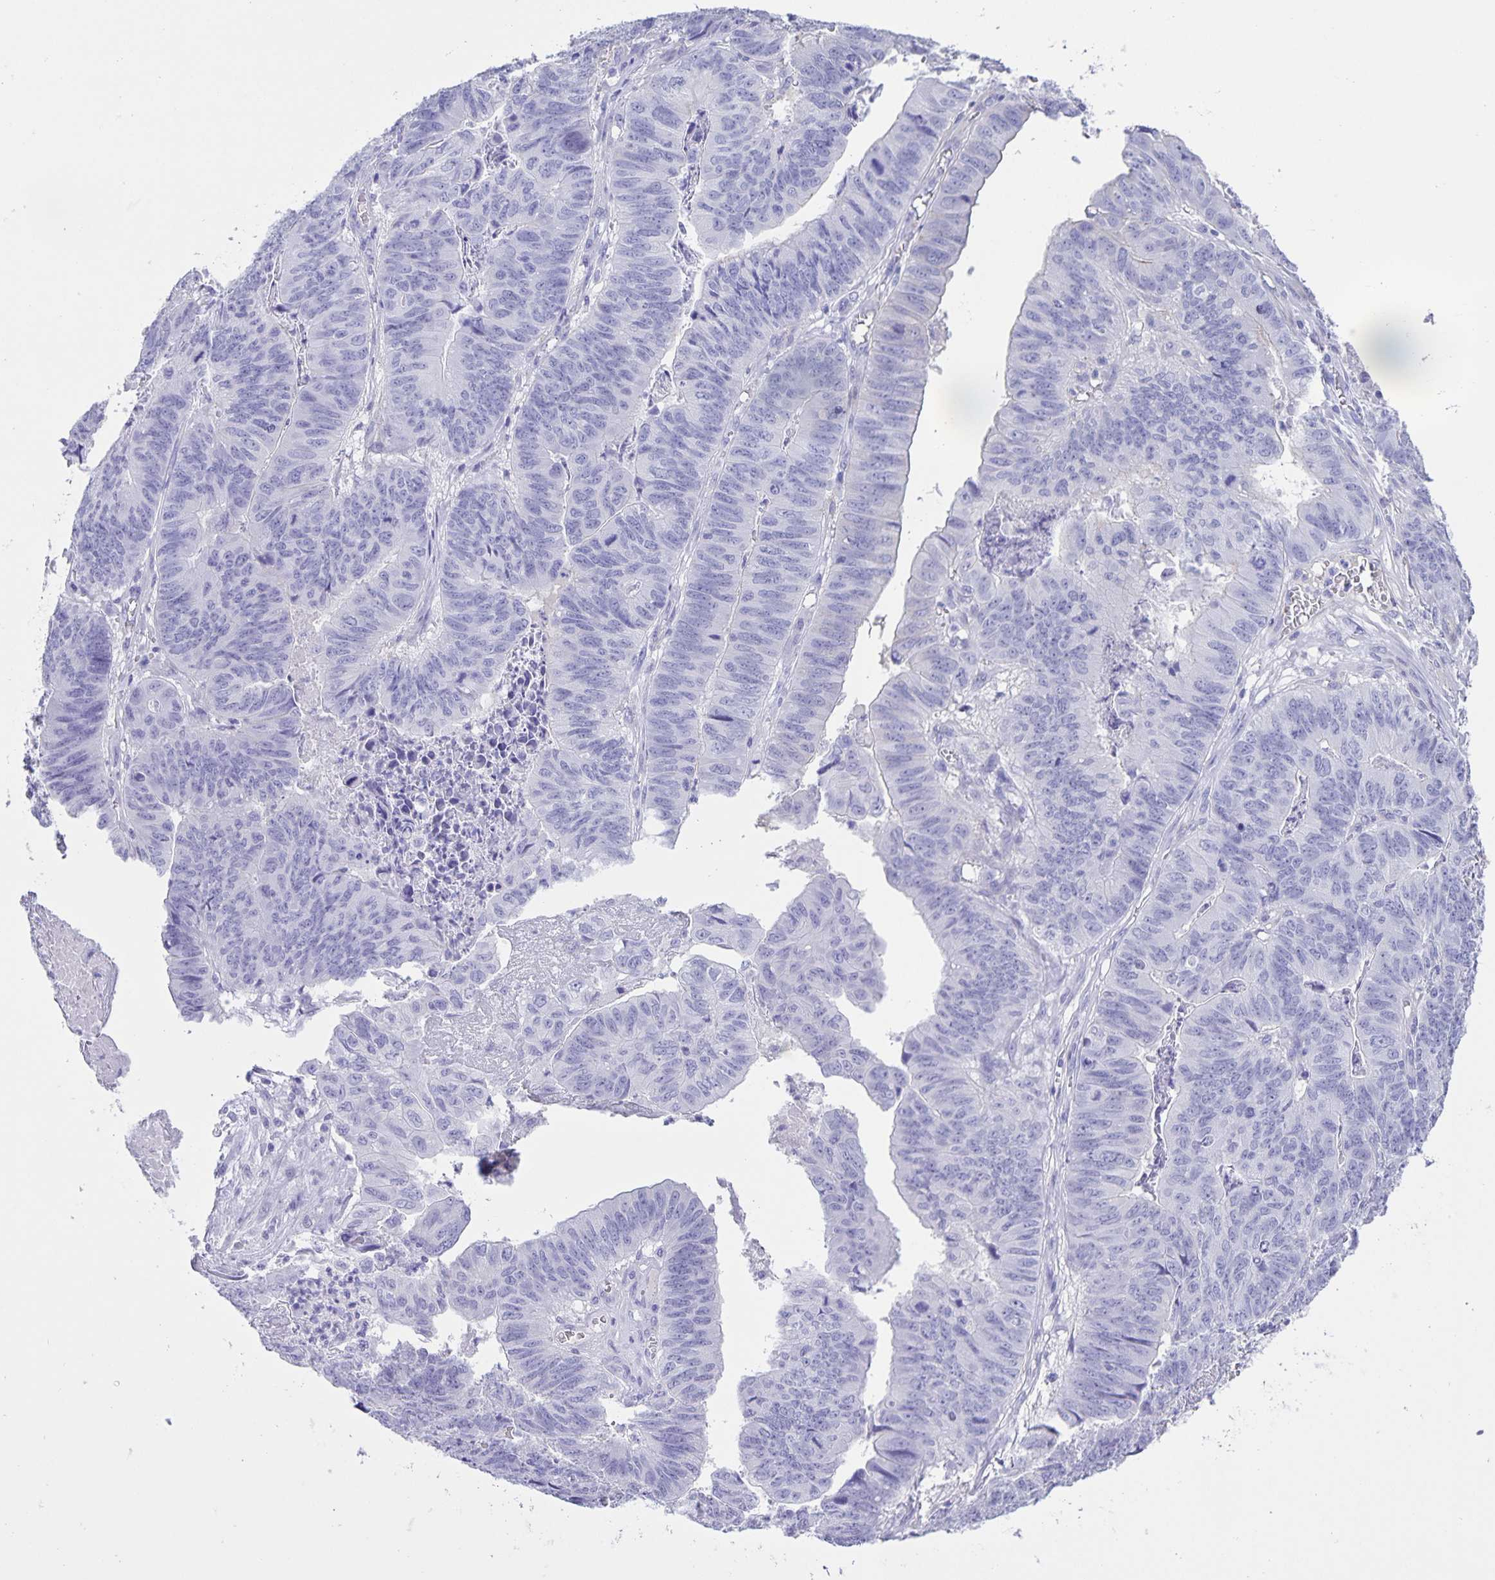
{"staining": {"intensity": "negative", "quantity": "none", "location": "none"}, "tissue": "stomach cancer", "cell_type": "Tumor cells", "image_type": "cancer", "snomed": [{"axis": "morphology", "description": "Adenocarcinoma, NOS"}, {"axis": "topography", "description": "Stomach, lower"}], "caption": "This image is of stomach adenocarcinoma stained with immunohistochemistry to label a protein in brown with the nuclei are counter-stained blue. There is no expression in tumor cells.", "gene": "UBQLN3", "patient": {"sex": "male", "age": 77}}